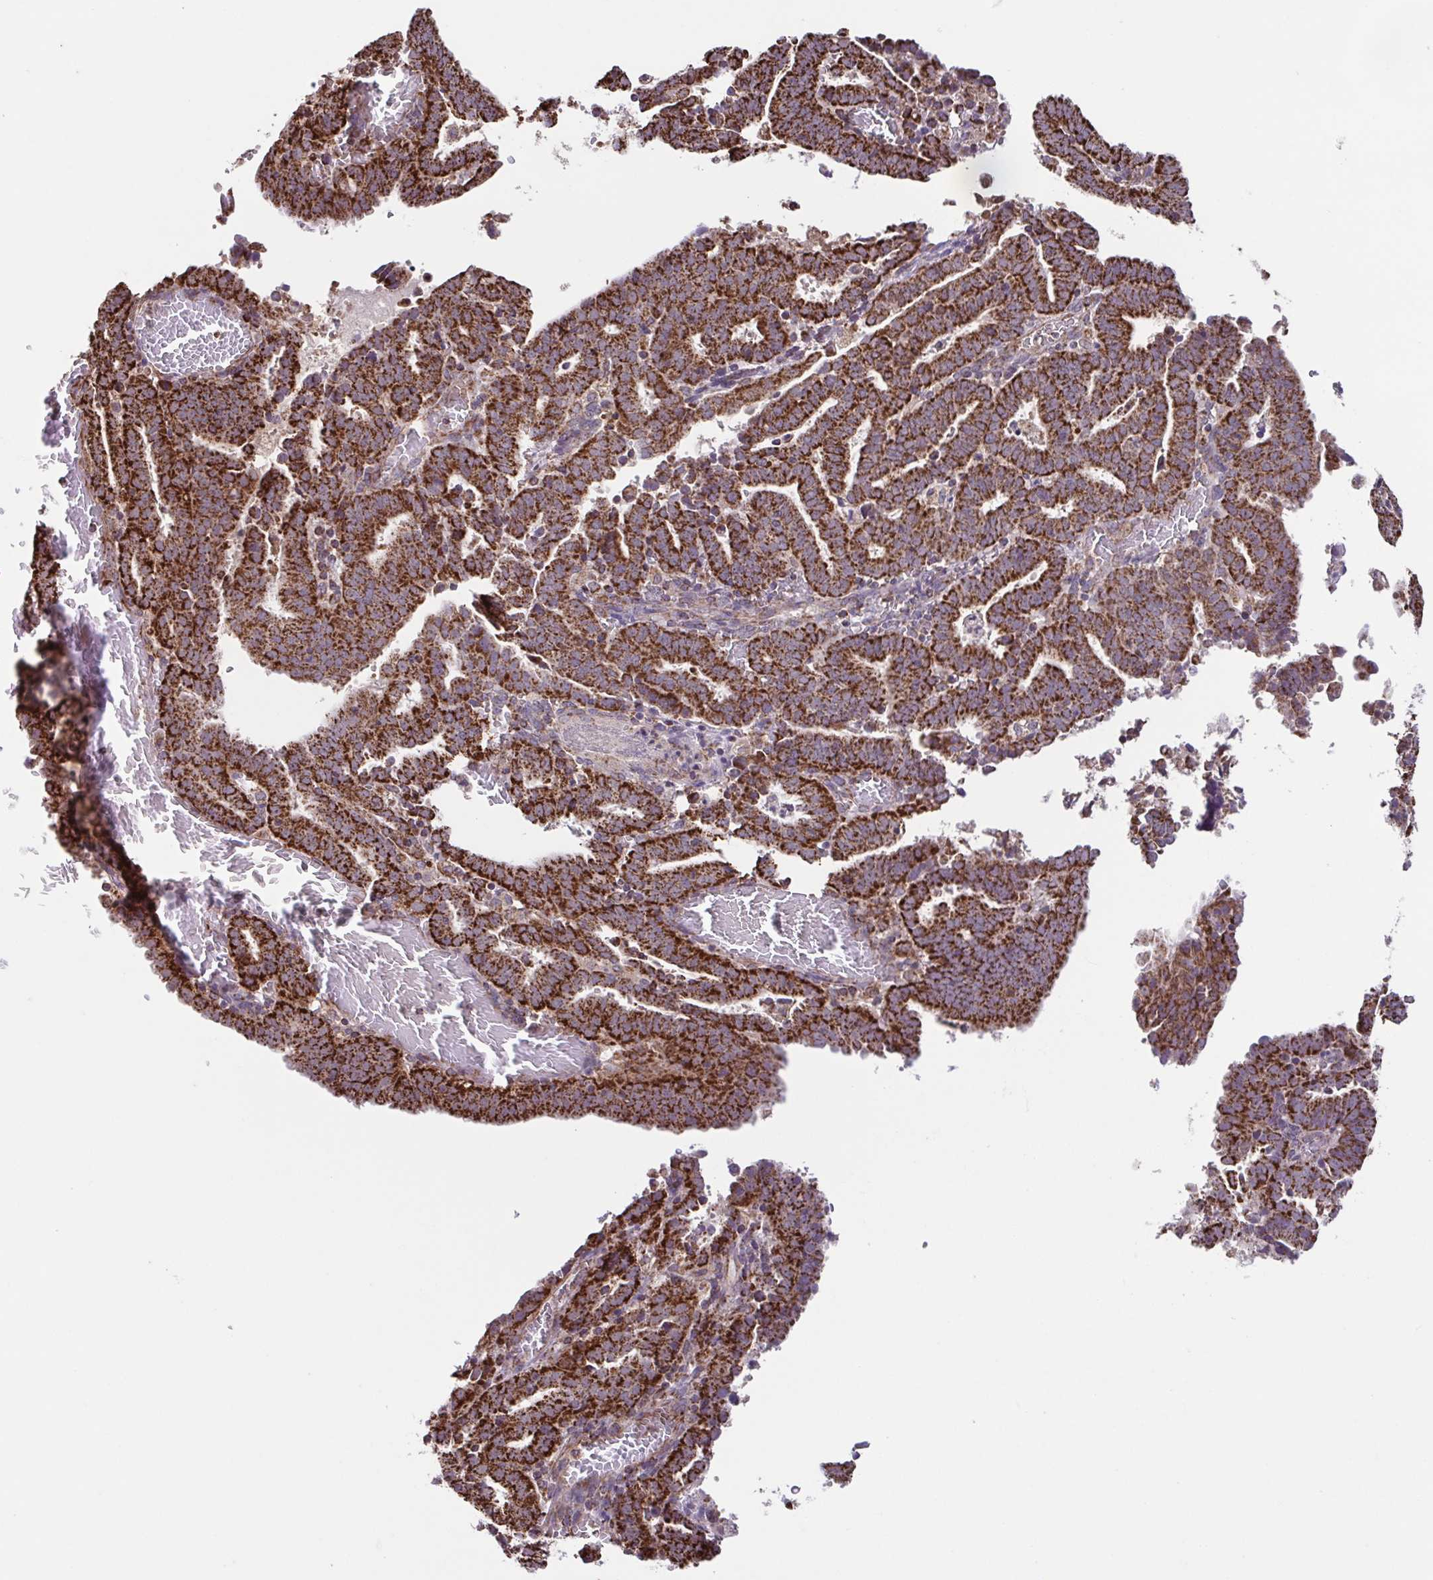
{"staining": {"intensity": "strong", "quantity": ">75%", "location": "cytoplasmic/membranous"}, "tissue": "endometrial cancer", "cell_type": "Tumor cells", "image_type": "cancer", "snomed": [{"axis": "morphology", "description": "Adenocarcinoma, NOS"}, {"axis": "topography", "description": "Uterus"}], "caption": "High-magnification brightfield microscopy of endometrial cancer stained with DAB (brown) and counterstained with hematoxylin (blue). tumor cells exhibit strong cytoplasmic/membranous expression is present in about>75% of cells.", "gene": "DIP2B", "patient": {"sex": "female", "age": 83}}